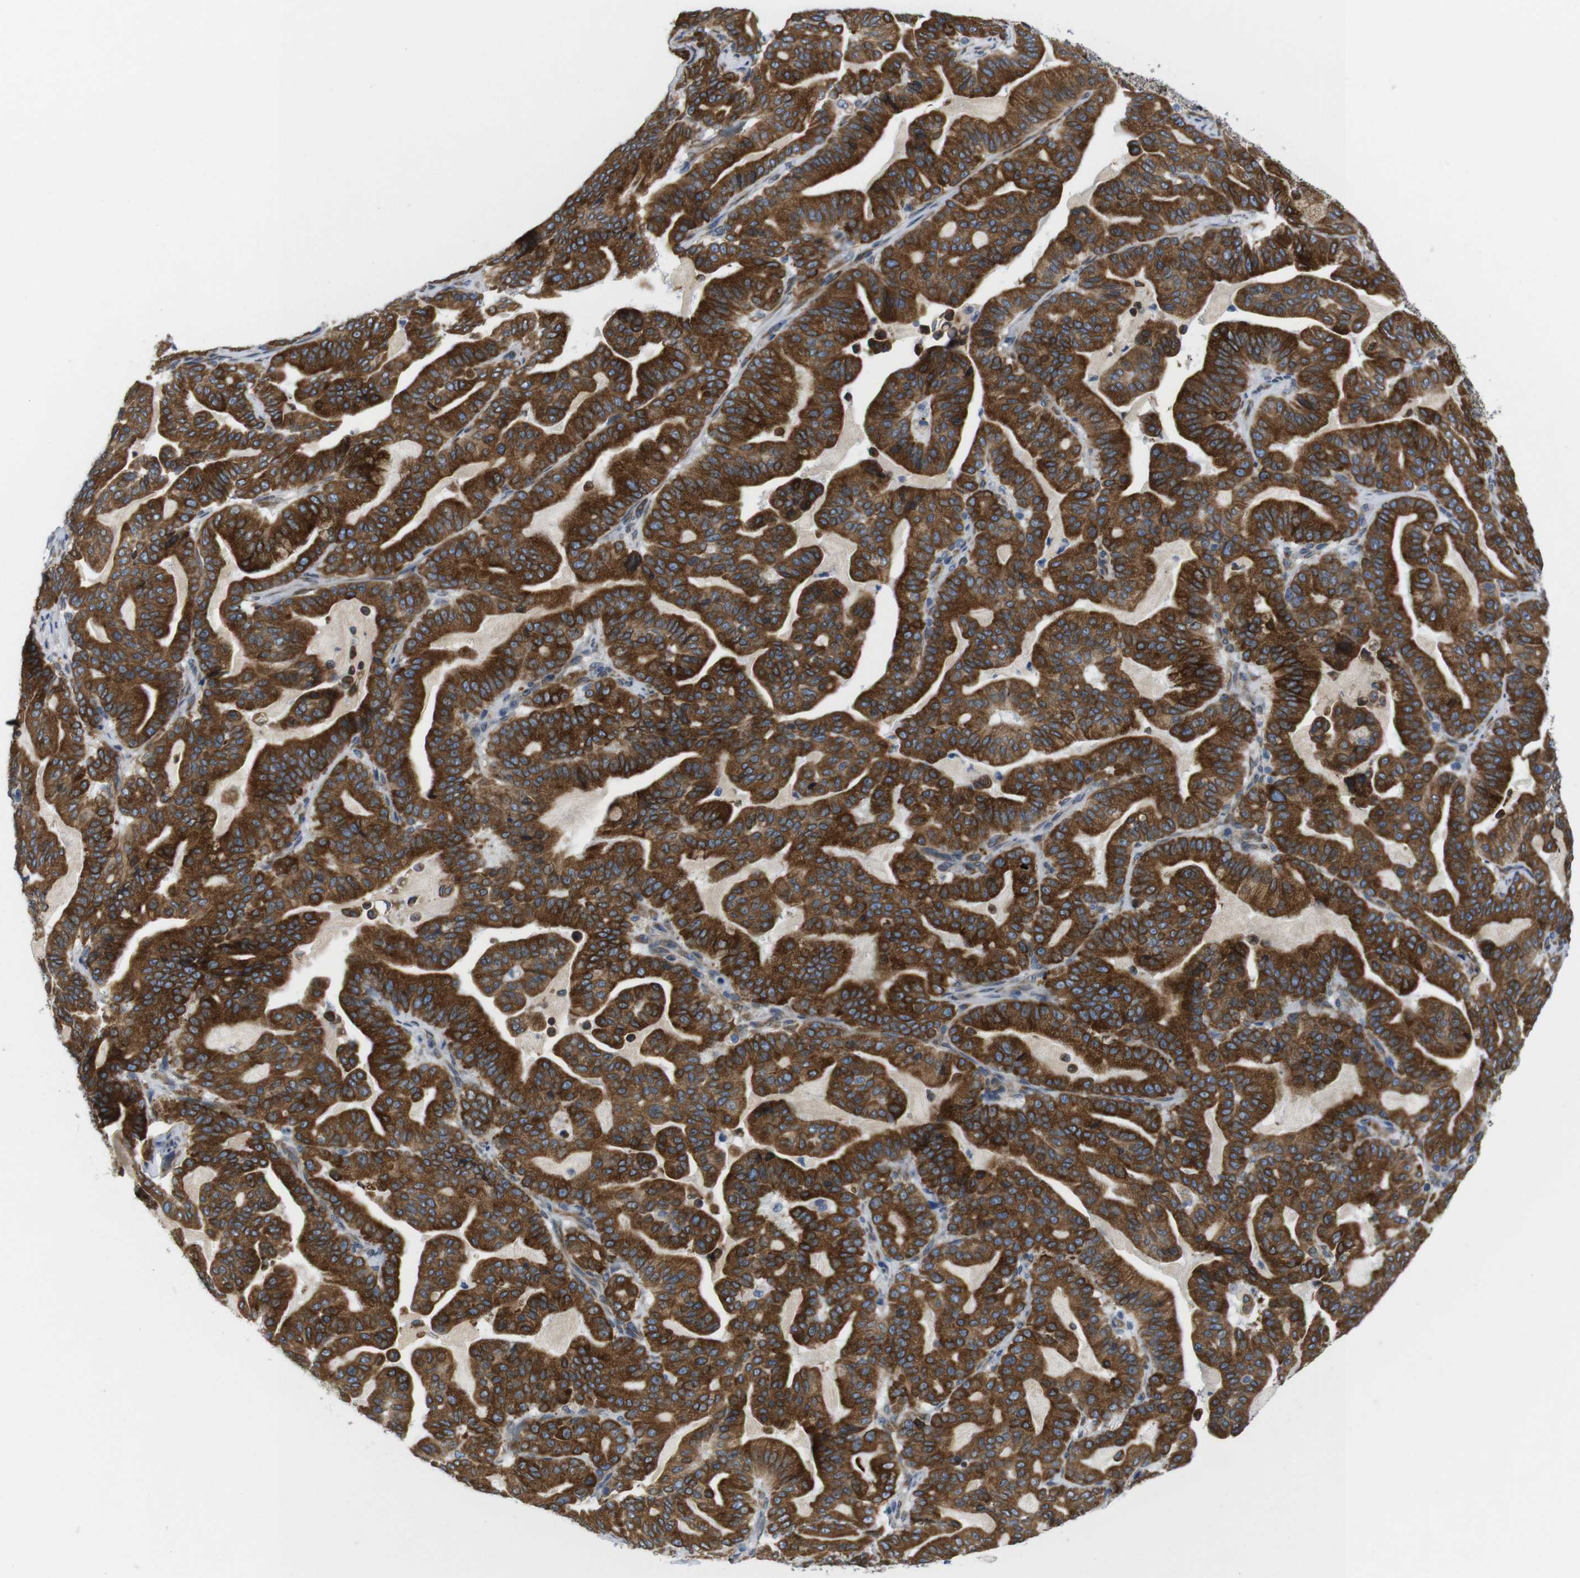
{"staining": {"intensity": "strong", "quantity": ">75%", "location": "cytoplasmic/membranous"}, "tissue": "pancreatic cancer", "cell_type": "Tumor cells", "image_type": "cancer", "snomed": [{"axis": "morphology", "description": "Adenocarcinoma, NOS"}, {"axis": "topography", "description": "Pancreas"}], "caption": "Immunohistochemistry (IHC) (DAB) staining of adenocarcinoma (pancreatic) reveals strong cytoplasmic/membranous protein positivity in approximately >75% of tumor cells. (brown staining indicates protein expression, while blue staining denotes nuclei).", "gene": "HACD3", "patient": {"sex": "male", "age": 63}}